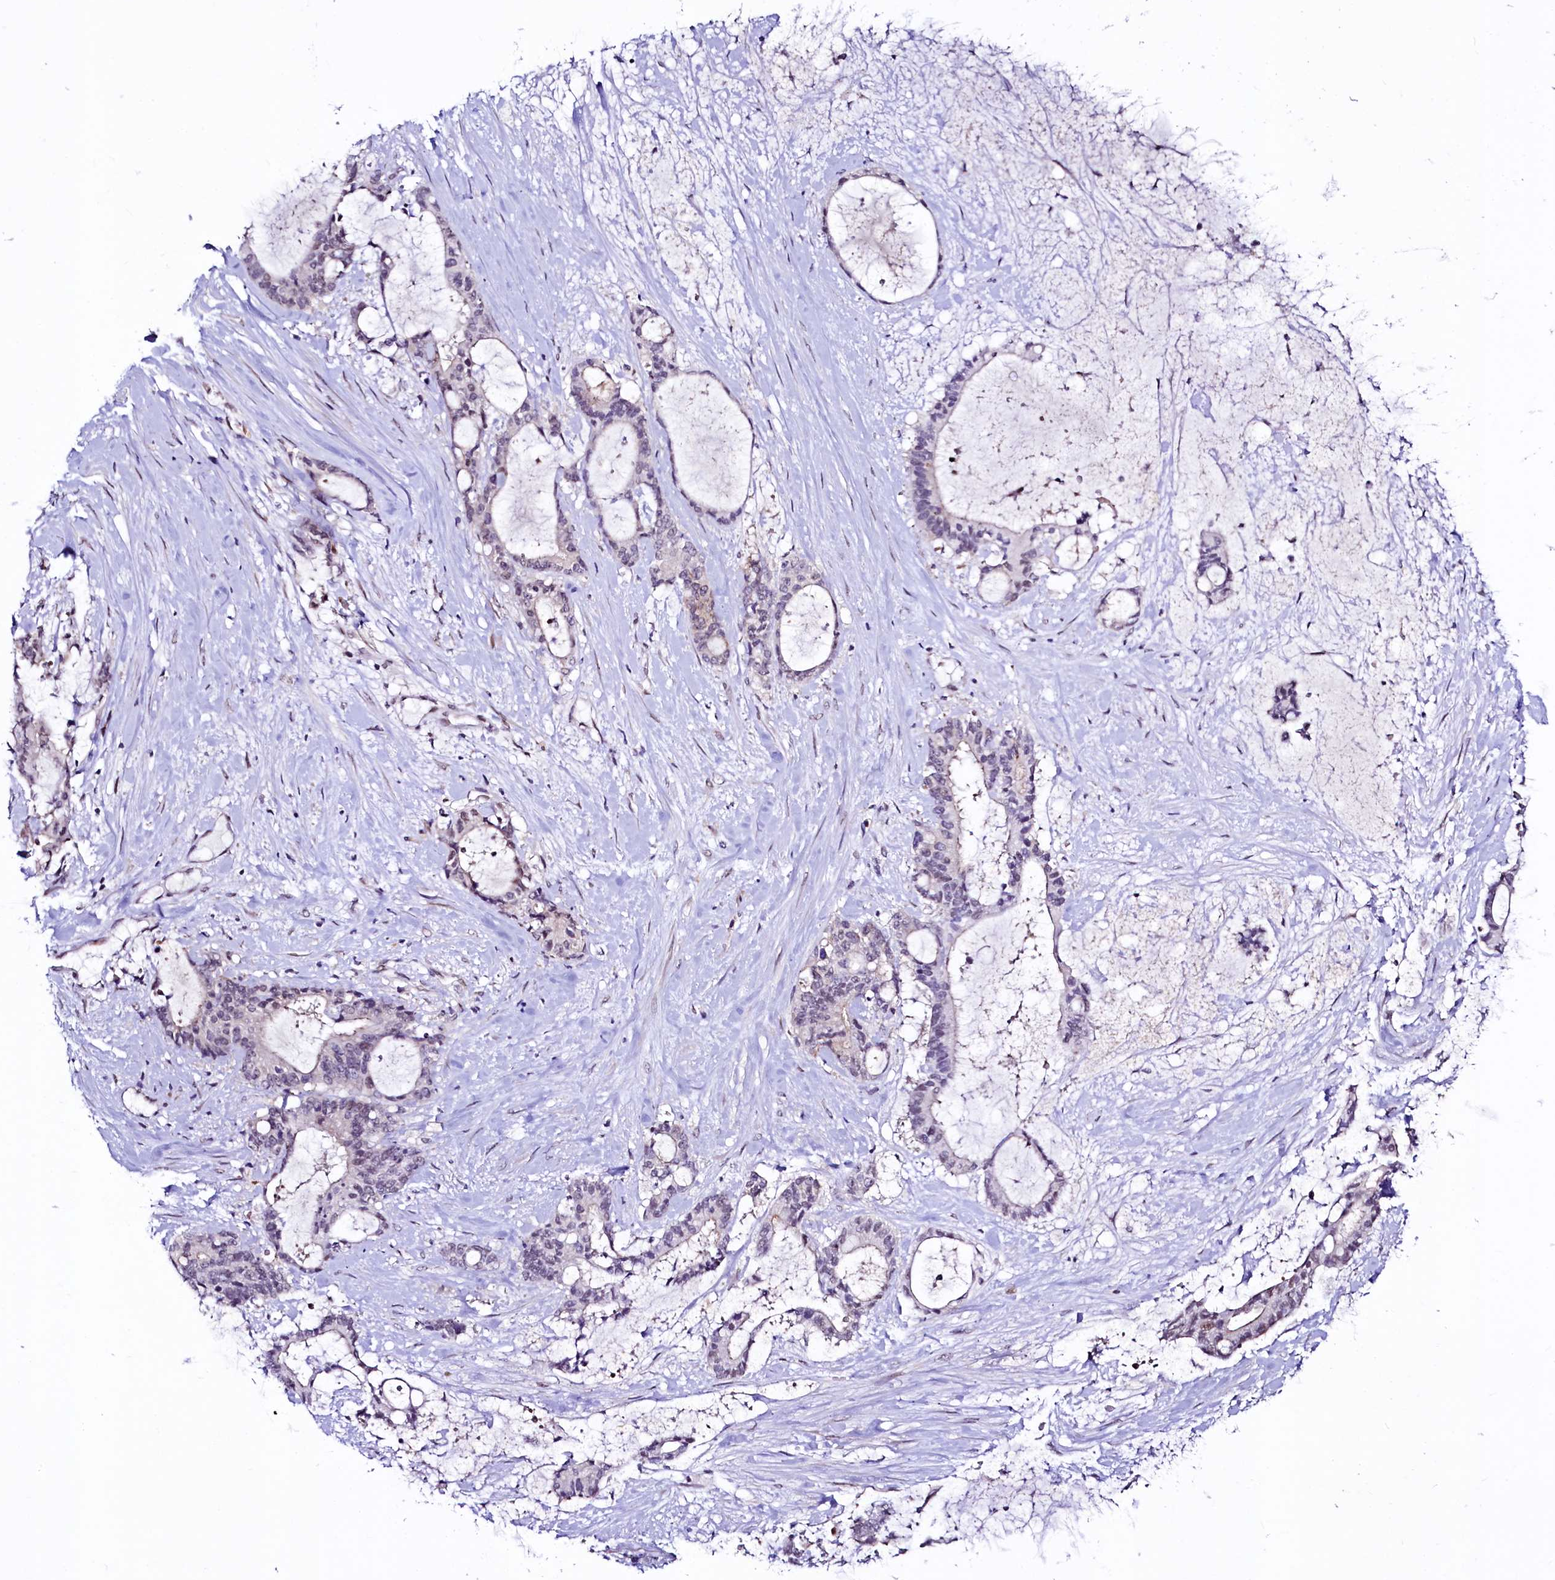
{"staining": {"intensity": "weak", "quantity": "<25%", "location": "cytoplasmic/membranous"}, "tissue": "liver cancer", "cell_type": "Tumor cells", "image_type": "cancer", "snomed": [{"axis": "morphology", "description": "Normal tissue, NOS"}, {"axis": "morphology", "description": "Cholangiocarcinoma"}, {"axis": "topography", "description": "Liver"}, {"axis": "topography", "description": "Peripheral nerve tissue"}], "caption": "DAB immunohistochemical staining of human cholangiocarcinoma (liver) displays no significant positivity in tumor cells.", "gene": "LEUTX", "patient": {"sex": "female", "age": 73}}